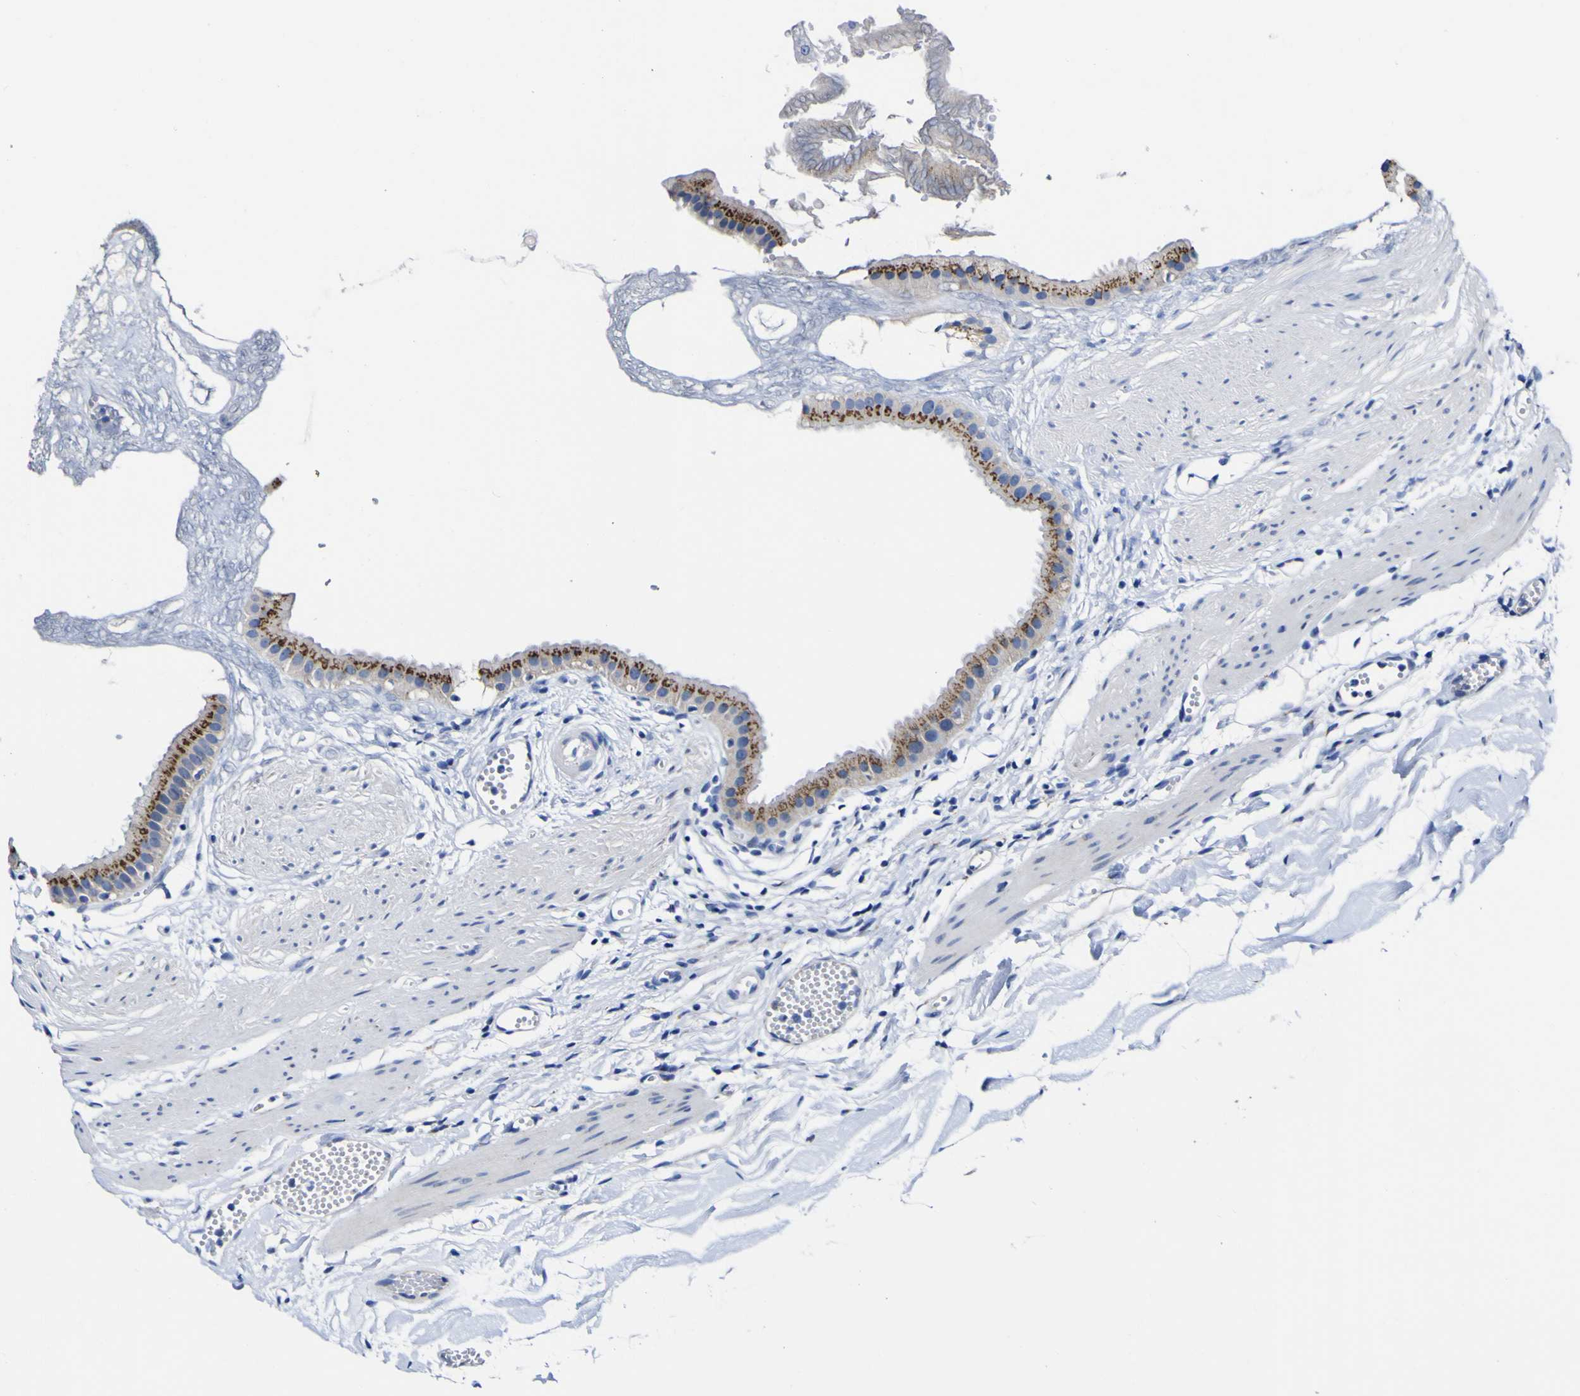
{"staining": {"intensity": "moderate", "quantity": ">75%", "location": "cytoplasmic/membranous"}, "tissue": "gallbladder", "cell_type": "Glandular cells", "image_type": "normal", "snomed": [{"axis": "morphology", "description": "Normal tissue, NOS"}, {"axis": "topography", "description": "Gallbladder"}], "caption": "High-magnification brightfield microscopy of benign gallbladder stained with DAB (3,3'-diaminobenzidine) (brown) and counterstained with hematoxylin (blue). glandular cells exhibit moderate cytoplasmic/membranous expression is identified in approximately>75% of cells.", "gene": "GOLM1", "patient": {"sex": "female", "age": 64}}